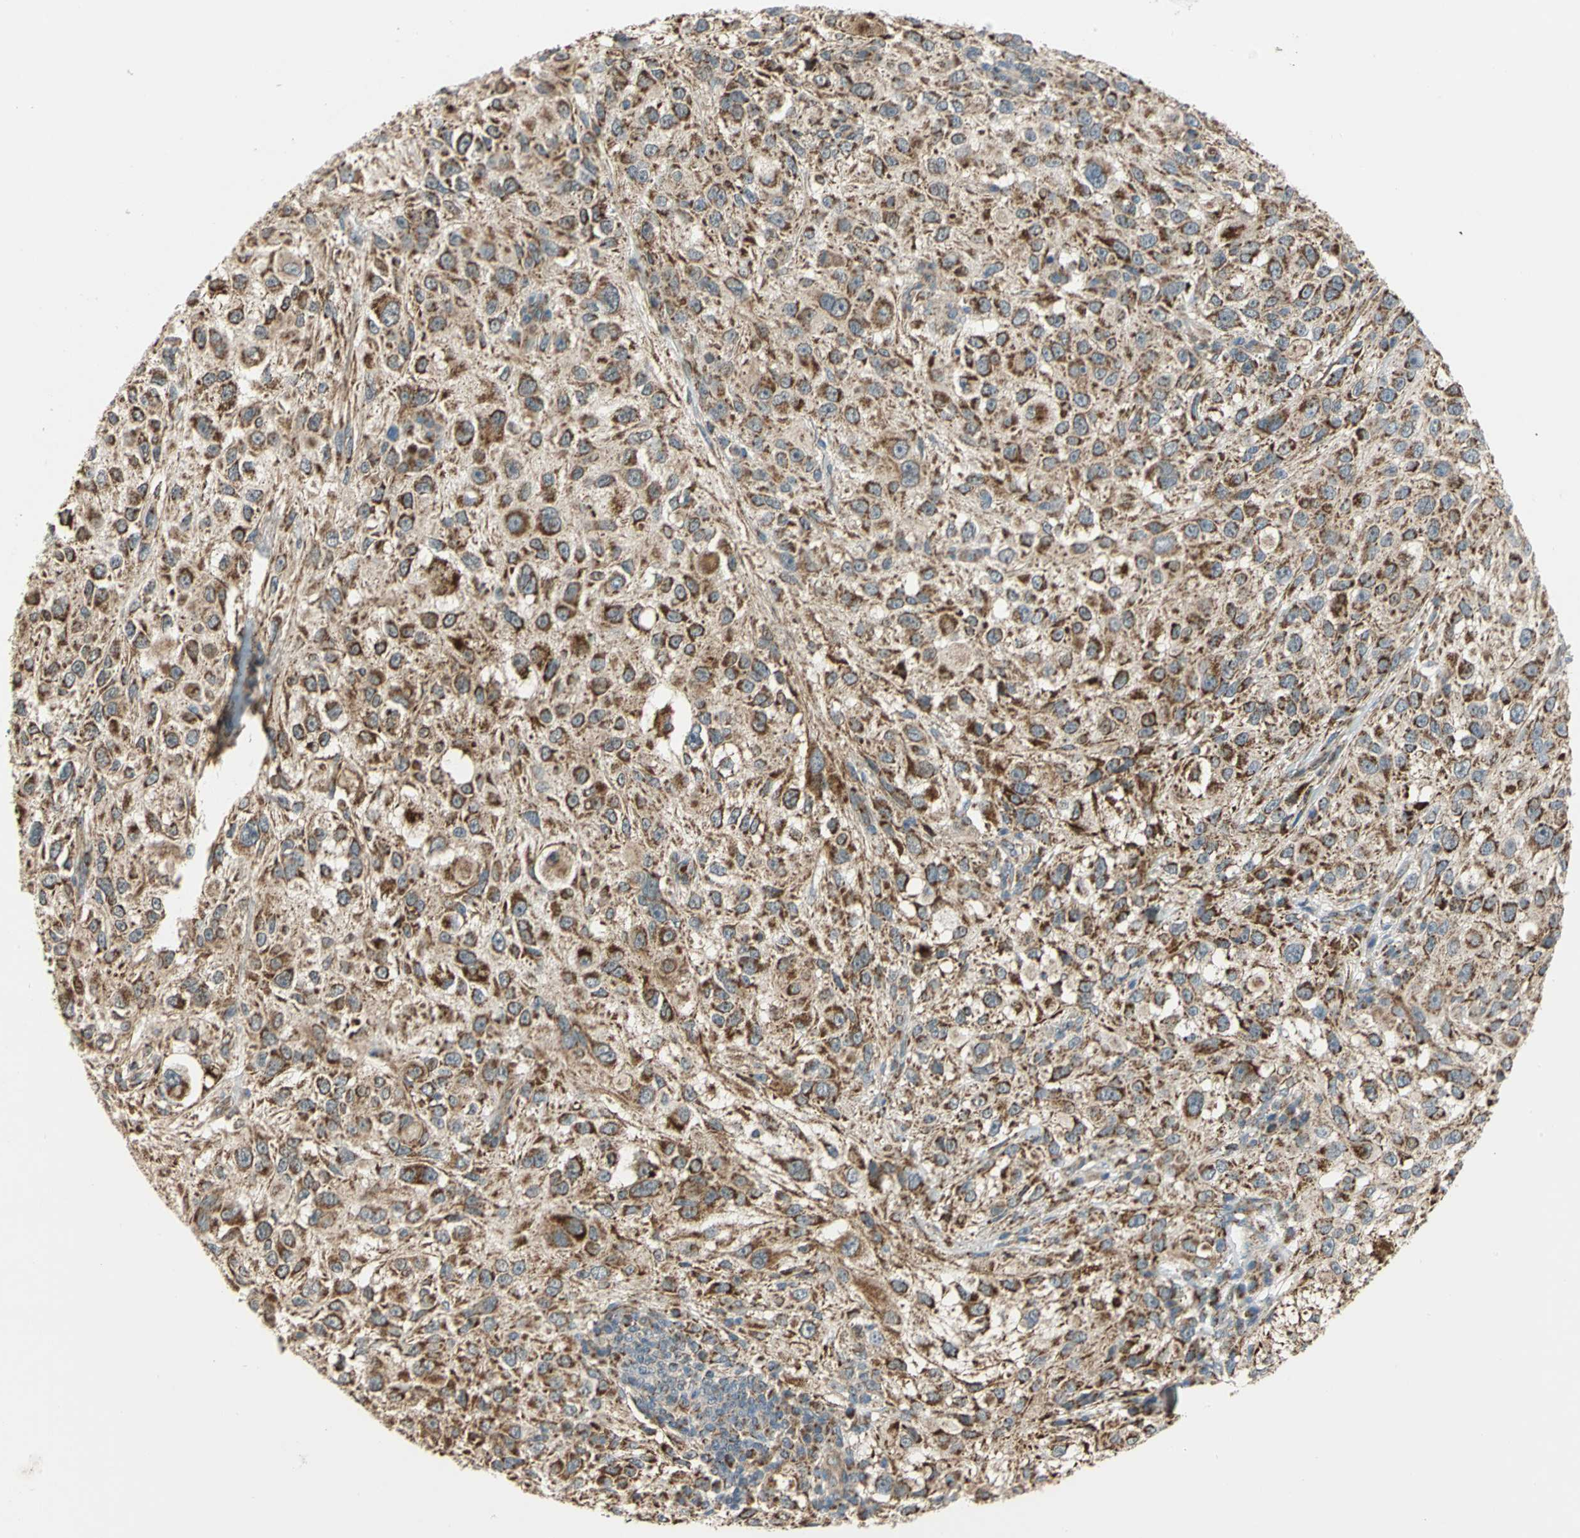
{"staining": {"intensity": "moderate", "quantity": ">75%", "location": "cytoplasmic/membranous"}, "tissue": "melanoma", "cell_type": "Tumor cells", "image_type": "cancer", "snomed": [{"axis": "morphology", "description": "Necrosis, NOS"}, {"axis": "morphology", "description": "Malignant melanoma, NOS"}, {"axis": "topography", "description": "Skin"}], "caption": "Tumor cells demonstrate medium levels of moderate cytoplasmic/membranous staining in approximately >75% of cells in human malignant melanoma.", "gene": "MRPS22", "patient": {"sex": "female", "age": 87}}